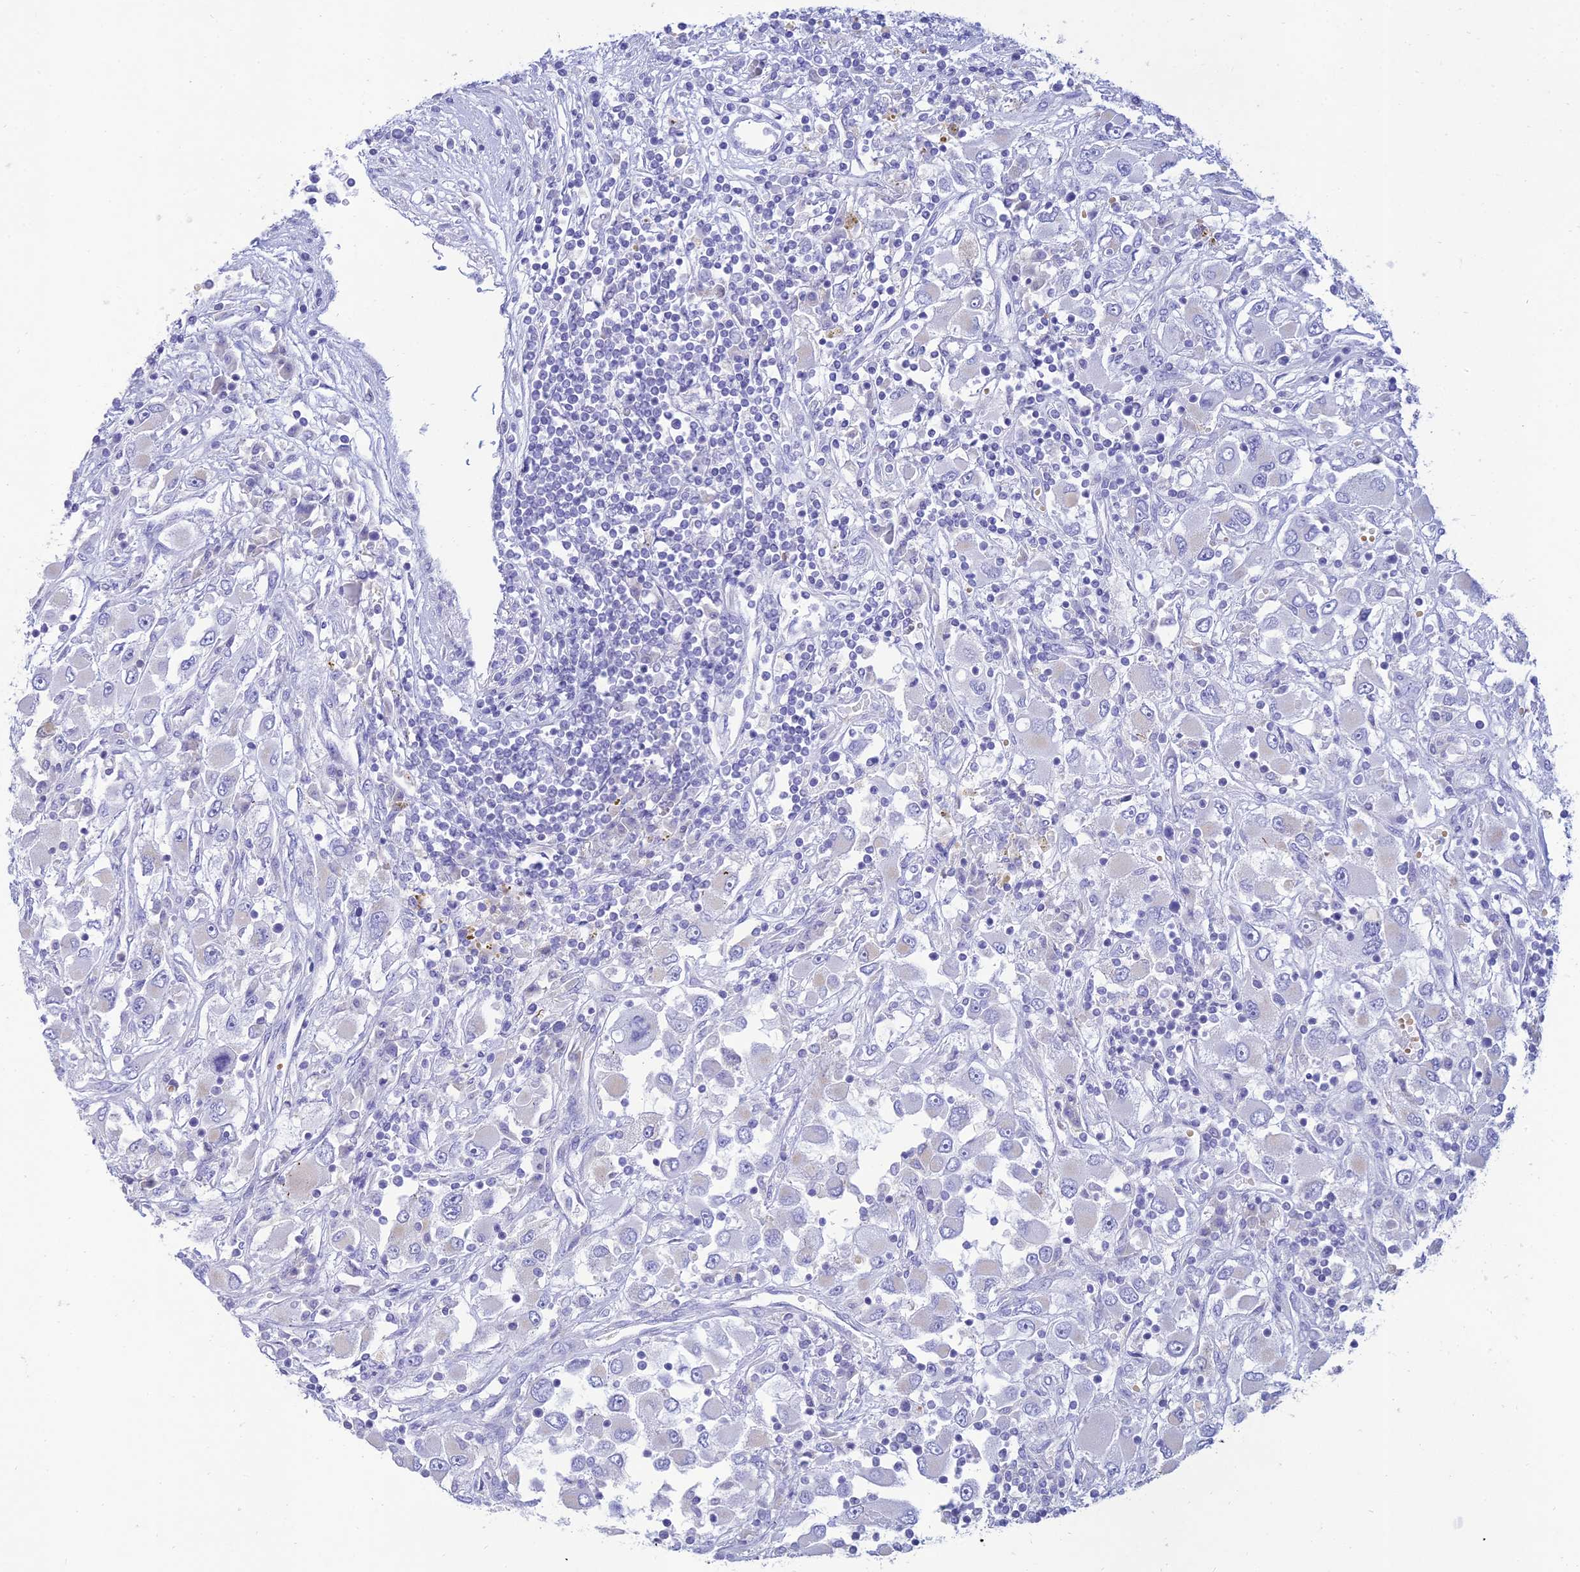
{"staining": {"intensity": "negative", "quantity": "none", "location": "none"}, "tissue": "renal cancer", "cell_type": "Tumor cells", "image_type": "cancer", "snomed": [{"axis": "morphology", "description": "Adenocarcinoma, NOS"}, {"axis": "topography", "description": "Kidney"}], "caption": "Tumor cells show no significant protein staining in renal adenocarcinoma.", "gene": "MAL2", "patient": {"sex": "female", "age": 52}}